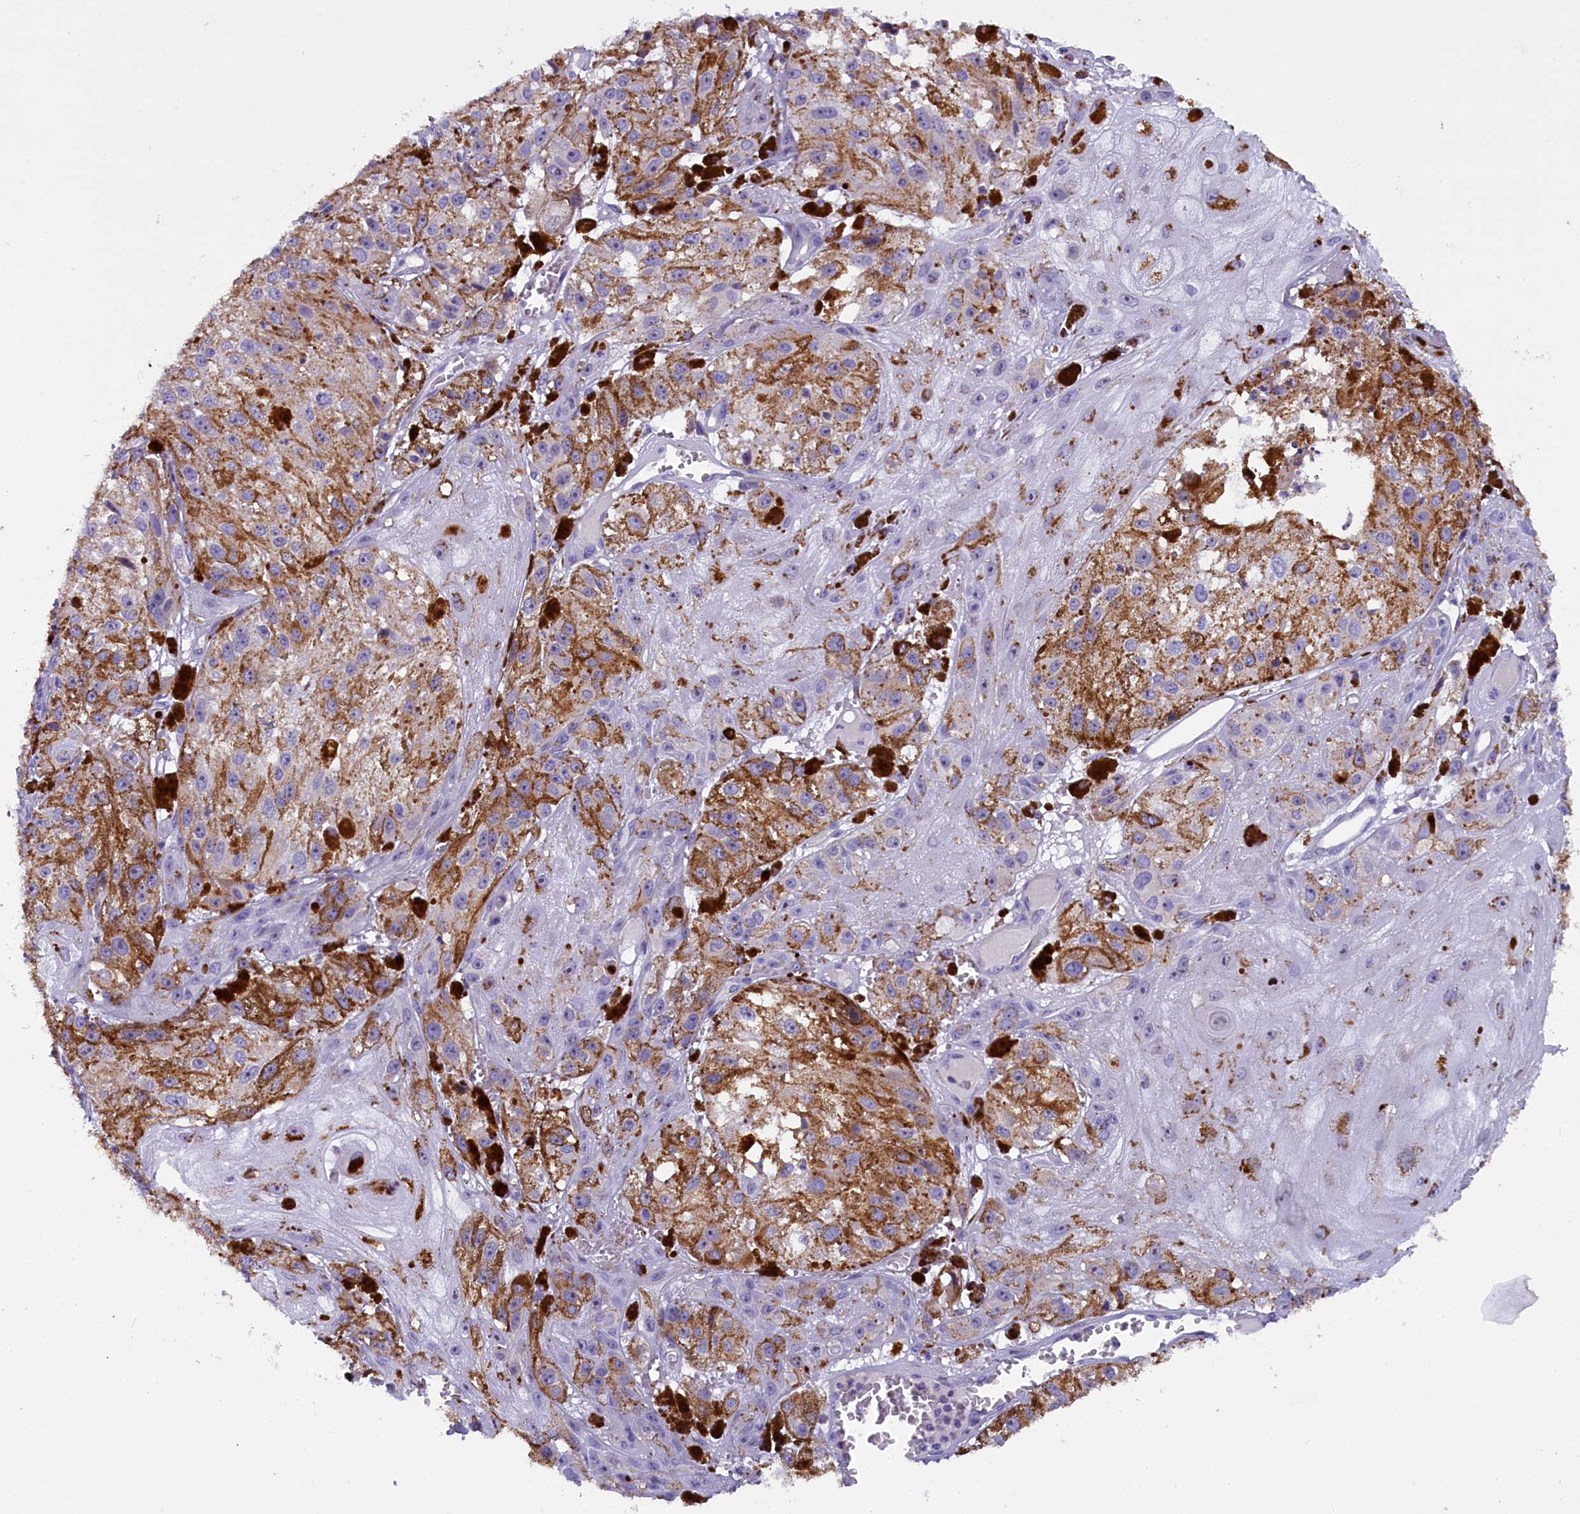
{"staining": {"intensity": "negative", "quantity": "none", "location": "none"}, "tissue": "melanoma", "cell_type": "Tumor cells", "image_type": "cancer", "snomed": [{"axis": "morphology", "description": "Malignant melanoma, NOS"}, {"axis": "topography", "description": "Skin"}], "caption": "Histopathology image shows no significant protein expression in tumor cells of melanoma. (DAB (3,3'-diaminobenzidine) immunohistochemistry visualized using brightfield microscopy, high magnification).", "gene": "RTTN", "patient": {"sex": "male", "age": 88}}